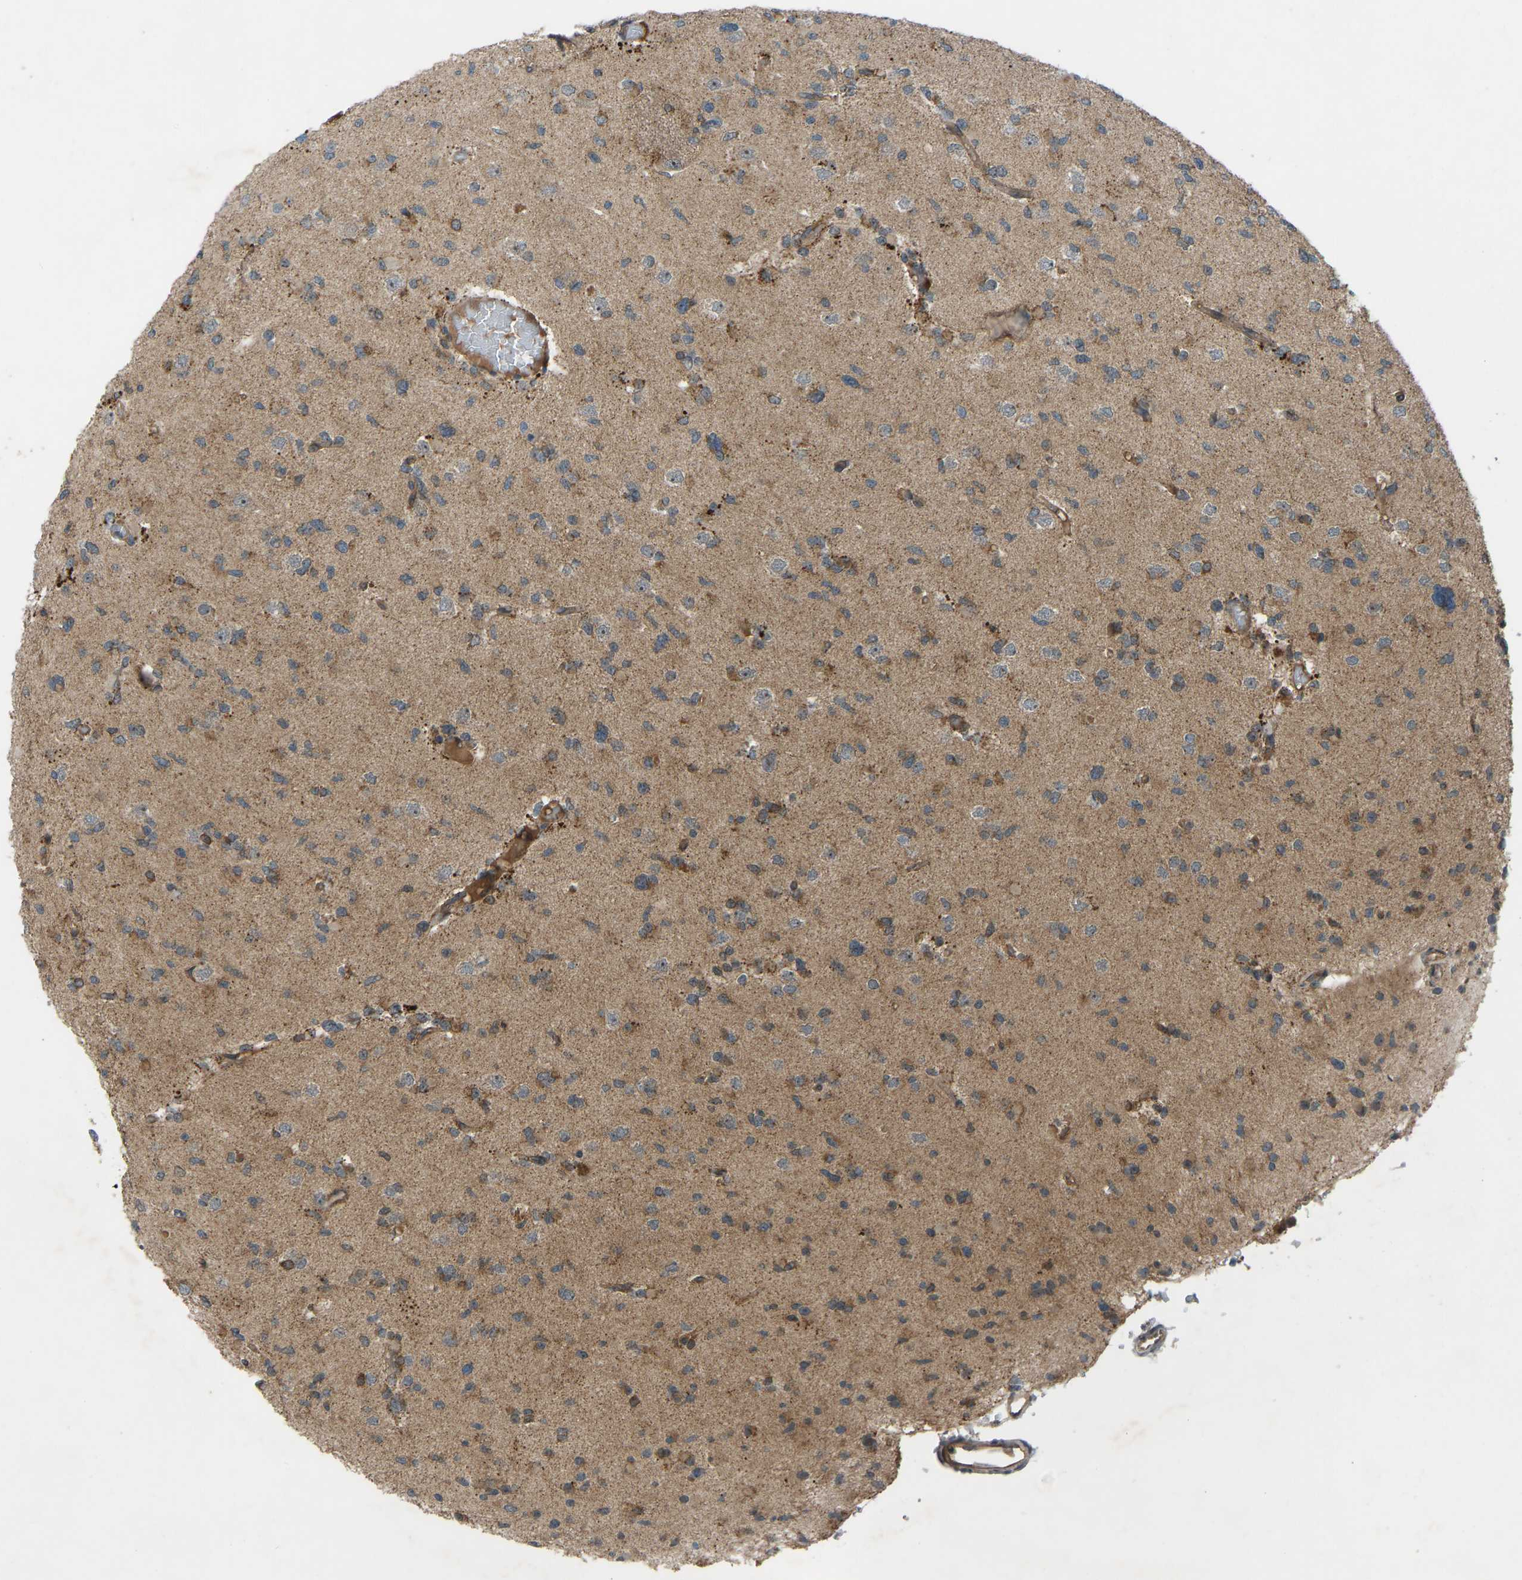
{"staining": {"intensity": "moderate", "quantity": "25%-75%", "location": "cytoplasmic/membranous"}, "tissue": "glioma", "cell_type": "Tumor cells", "image_type": "cancer", "snomed": [{"axis": "morphology", "description": "Glioma, malignant, Low grade"}, {"axis": "topography", "description": "Brain"}], "caption": "A brown stain highlights moderate cytoplasmic/membranous positivity of a protein in human glioma tumor cells.", "gene": "ZNF71", "patient": {"sex": "female", "age": 22}}